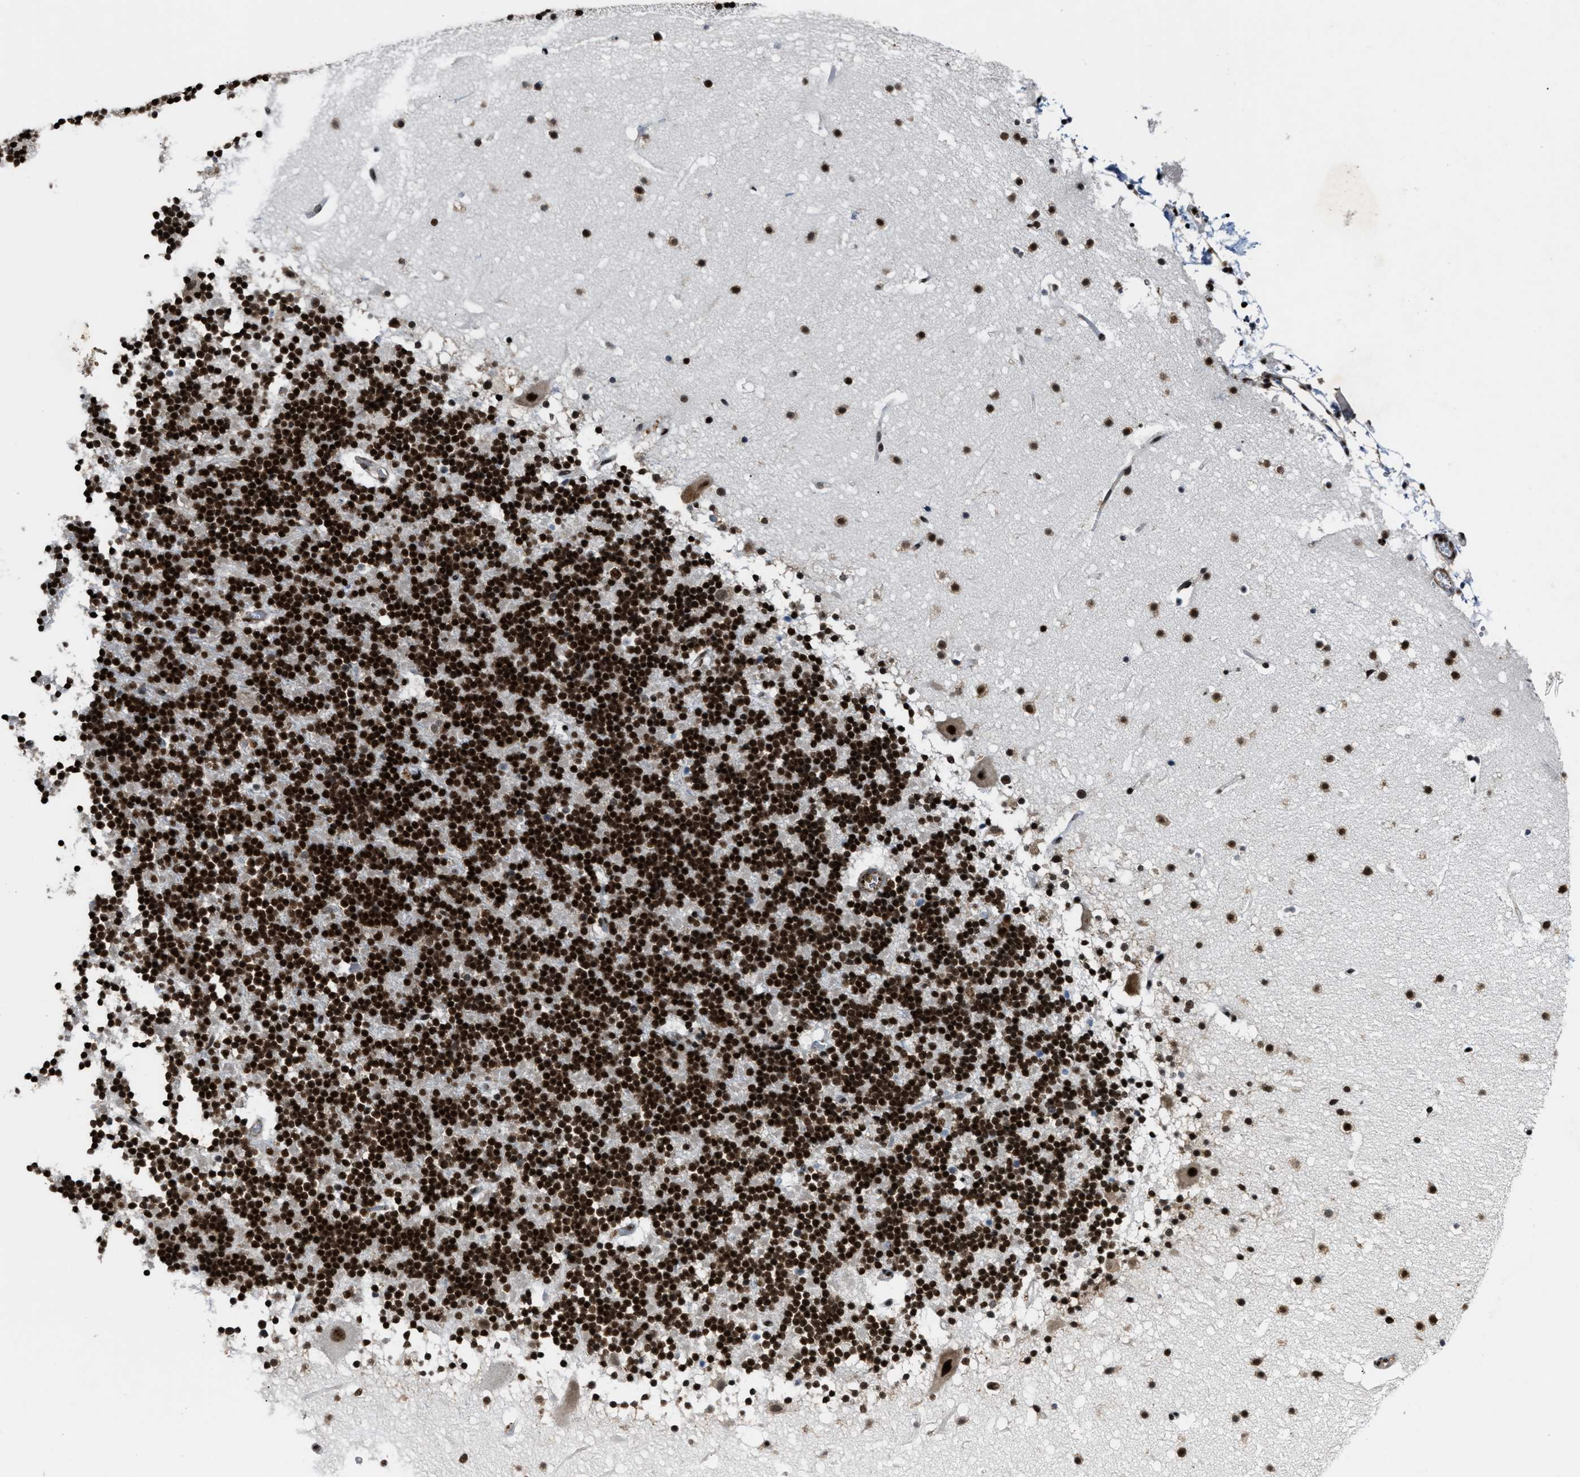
{"staining": {"intensity": "strong", "quantity": ">75%", "location": "nuclear"}, "tissue": "cerebellum", "cell_type": "Cells in granular layer", "image_type": "normal", "snomed": [{"axis": "morphology", "description": "Normal tissue, NOS"}, {"axis": "topography", "description": "Cerebellum"}], "caption": "A high amount of strong nuclear positivity is identified in approximately >75% of cells in granular layer in normal cerebellum.", "gene": "DDX5", "patient": {"sex": "male", "age": 57}}